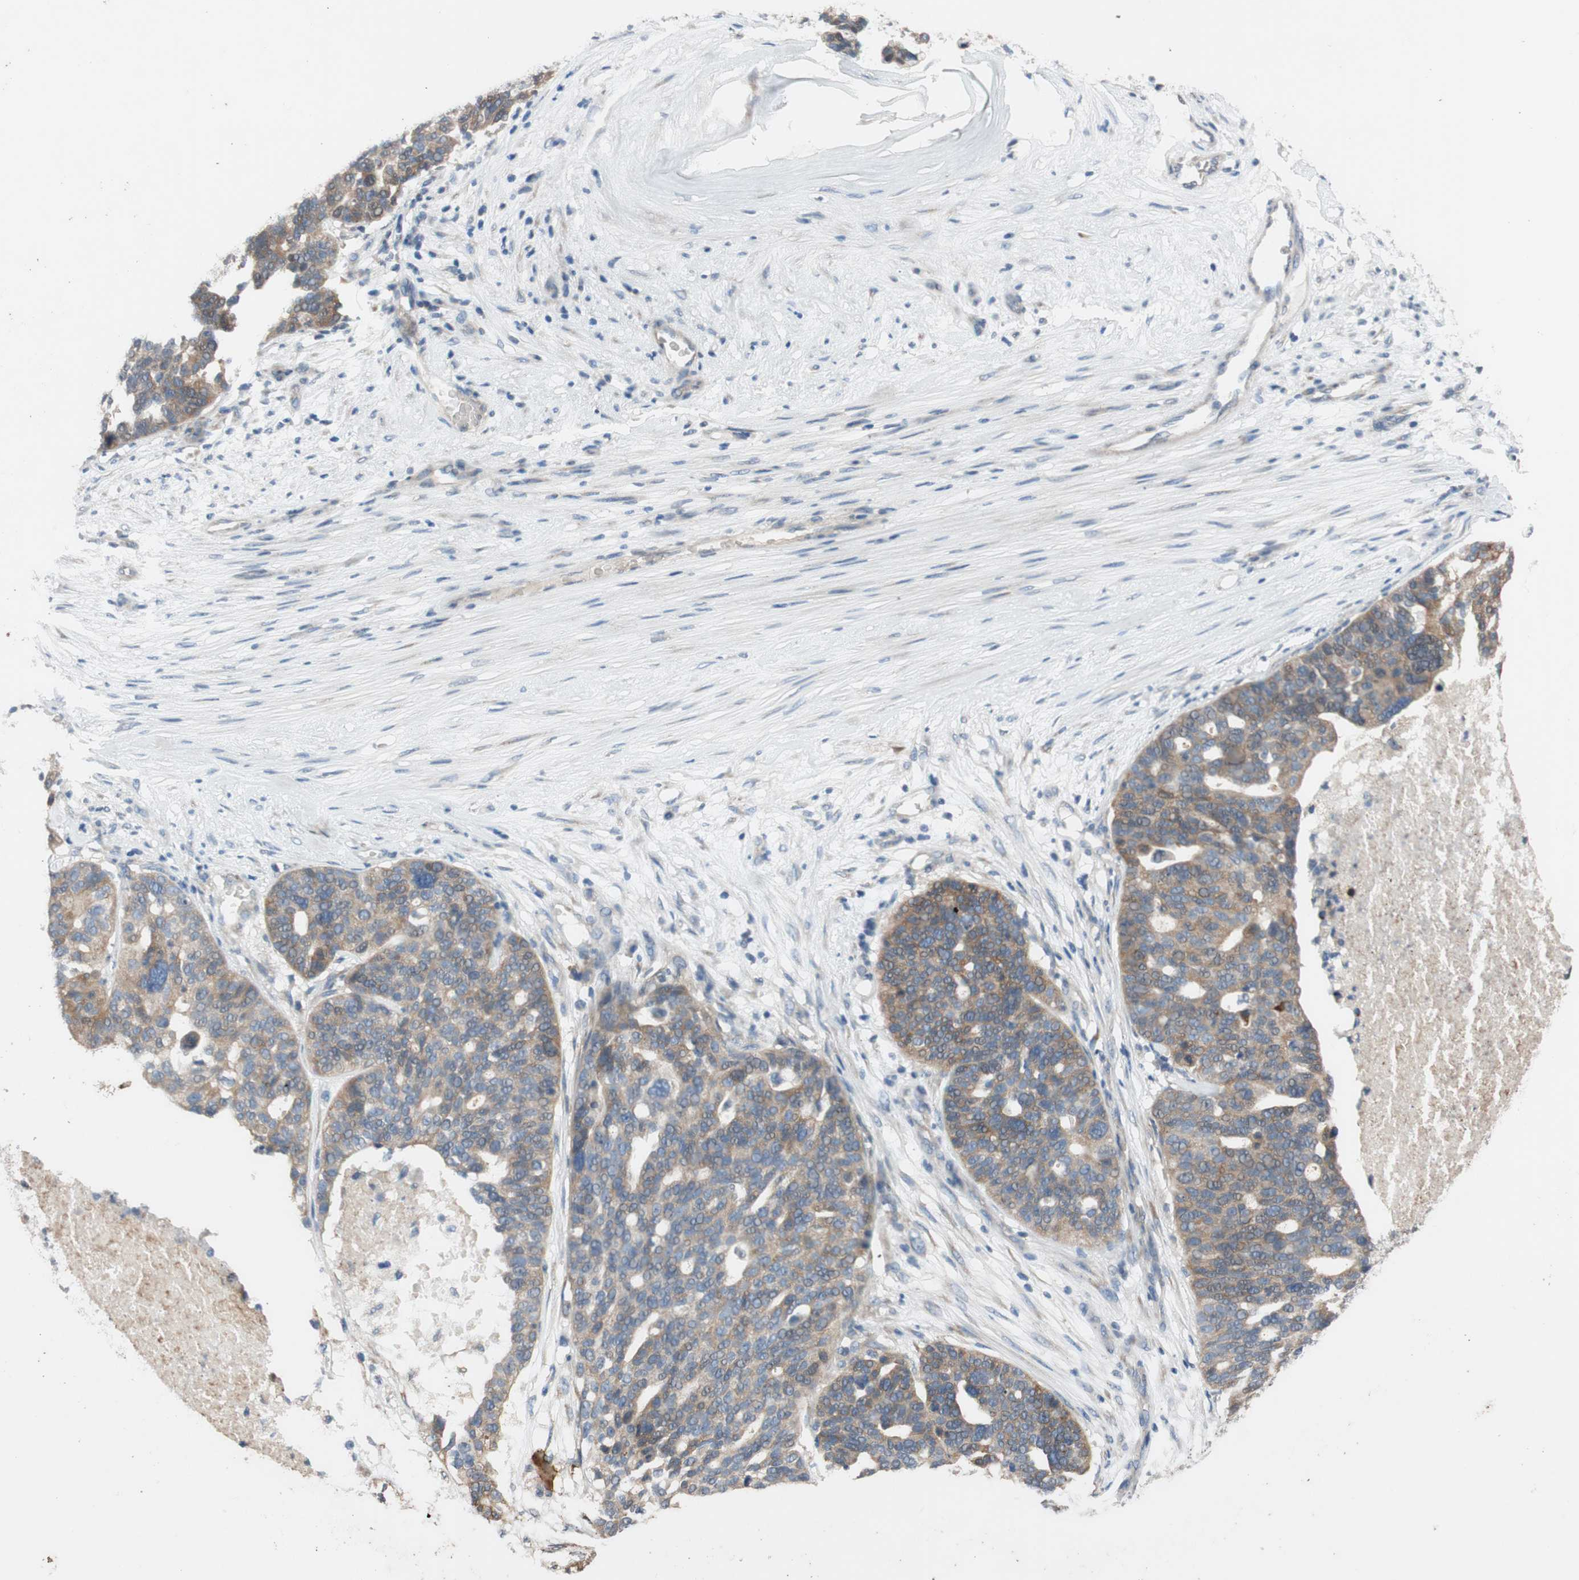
{"staining": {"intensity": "weak", "quantity": ">75%", "location": "cytoplasmic/membranous"}, "tissue": "ovarian cancer", "cell_type": "Tumor cells", "image_type": "cancer", "snomed": [{"axis": "morphology", "description": "Cystadenocarcinoma, serous, NOS"}, {"axis": "topography", "description": "Ovary"}], "caption": "Immunohistochemistry (IHC) of human ovarian cancer displays low levels of weak cytoplasmic/membranous positivity in about >75% of tumor cells.", "gene": "ADD2", "patient": {"sex": "female", "age": 59}}